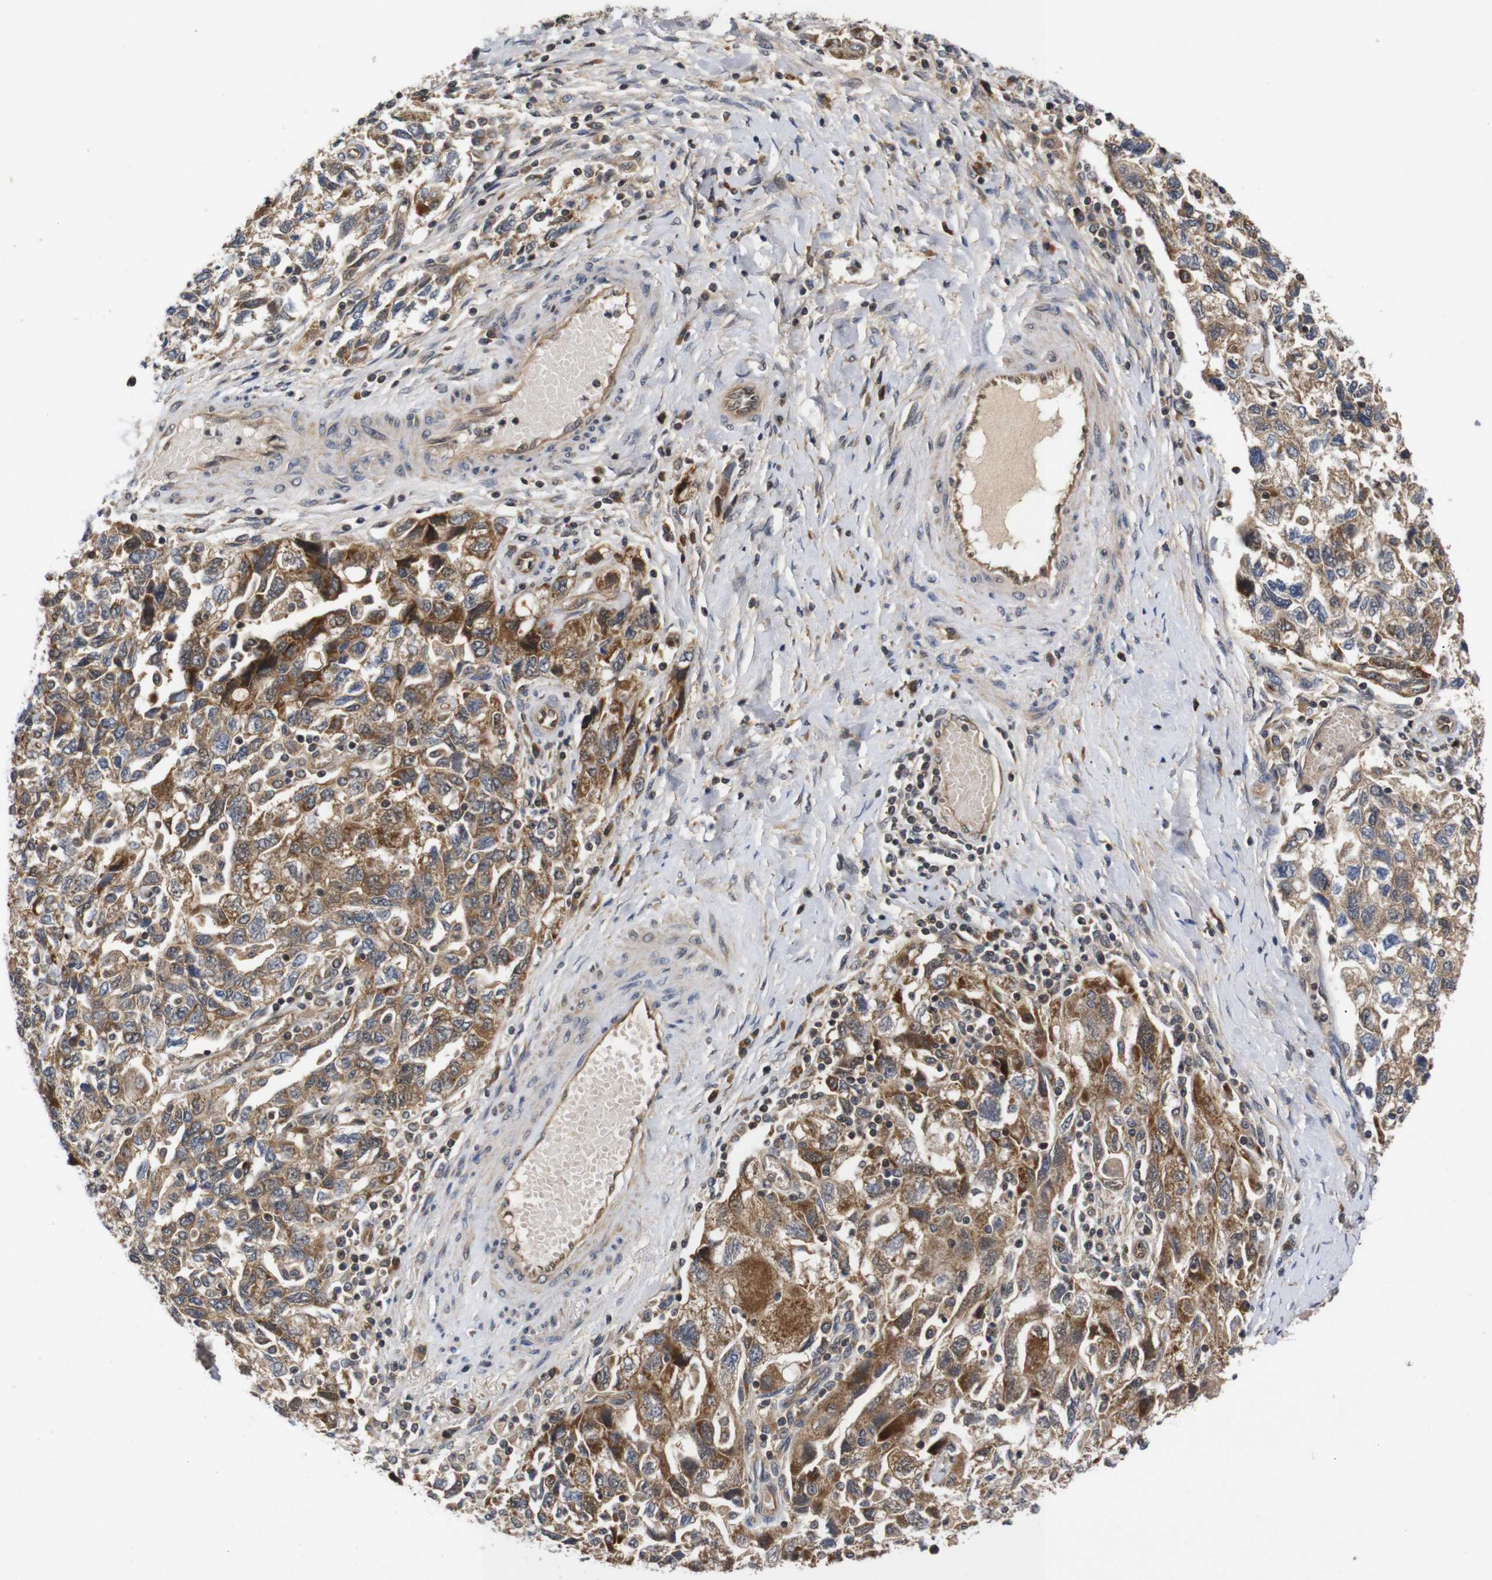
{"staining": {"intensity": "moderate", "quantity": ">75%", "location": "cytoplasmic/membranous"}, "tissue": "ovarian cancer", "cell_type": "Tumor cells", "image_type": "cancer", "snomed": [{"axis": "morphology", "description": "Carcinoma, NOS"}, {"axis": "morphology", "description": "Cystadenocarcinoma, serous, NOS"}, {"axis": "topography", "description": "Ovary"}], "caption": "Human ovarian carcinoma stained with a brown dye demonstrates moderate cytoplasmic/membranous positive positivity in about >75% of tumor cells.", "gene": "RIPK1", "patient": {"sex": "female", "age": 69}}